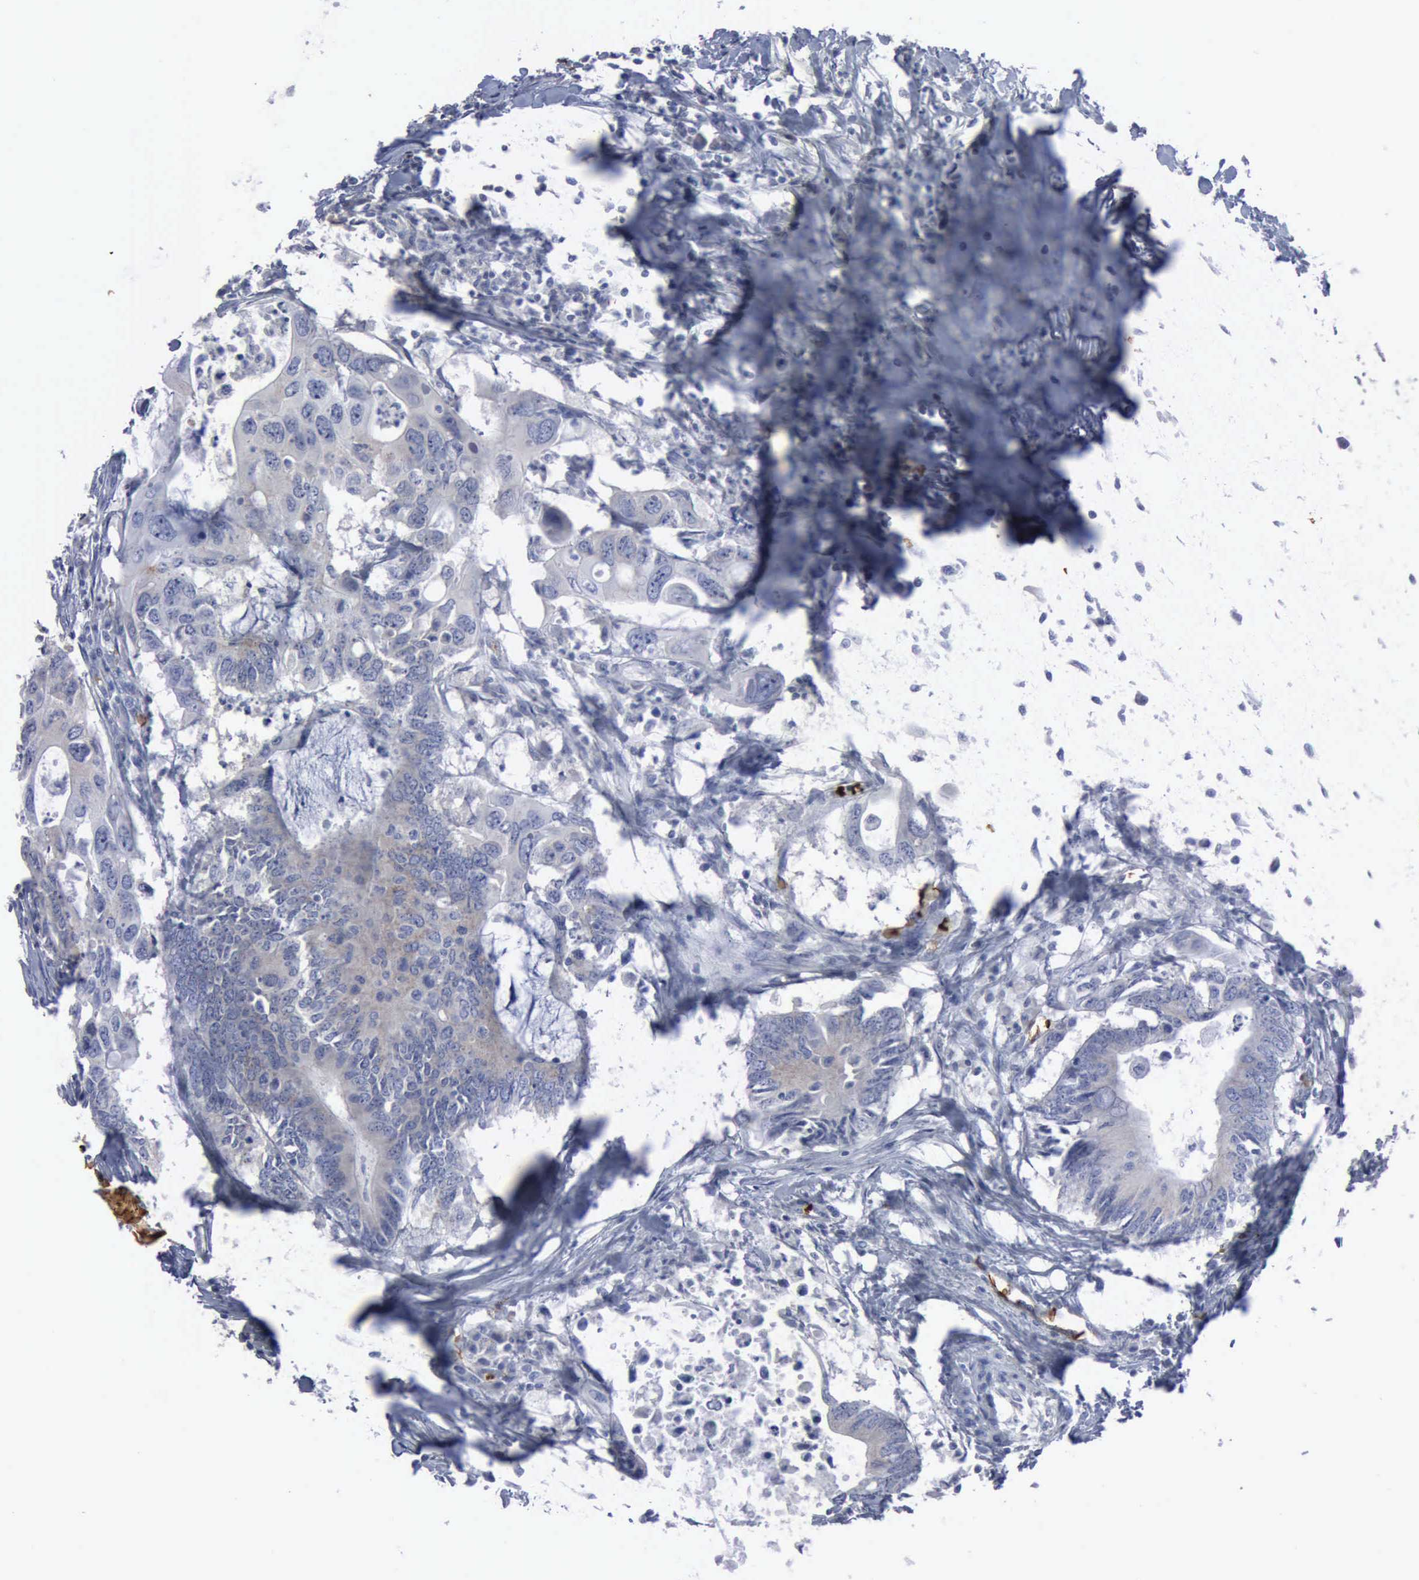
{"staining": {"intensity": "weak", "quantity": "25%-75%", "location": "cytoplasmic/membranous"}, "tissue": "colorectal cancer", "cell_type": "Tumor cells", "image_type": "cancer", "snomed": [{"axis": "morphology", "description": "Adenocarcinoma, NOS"}, {"axis": "topography", "description": "Colon"}], "caption": "DAB (3,3'-diaminobenzidine) immunohistochemical staining of colorectal cancer exhibits weak cytoplasmic/membranous protein expression in about 25%-75% of tumor cells.", "gene": "TGFB1", "patient": {"sex": "male", "age": 71}}